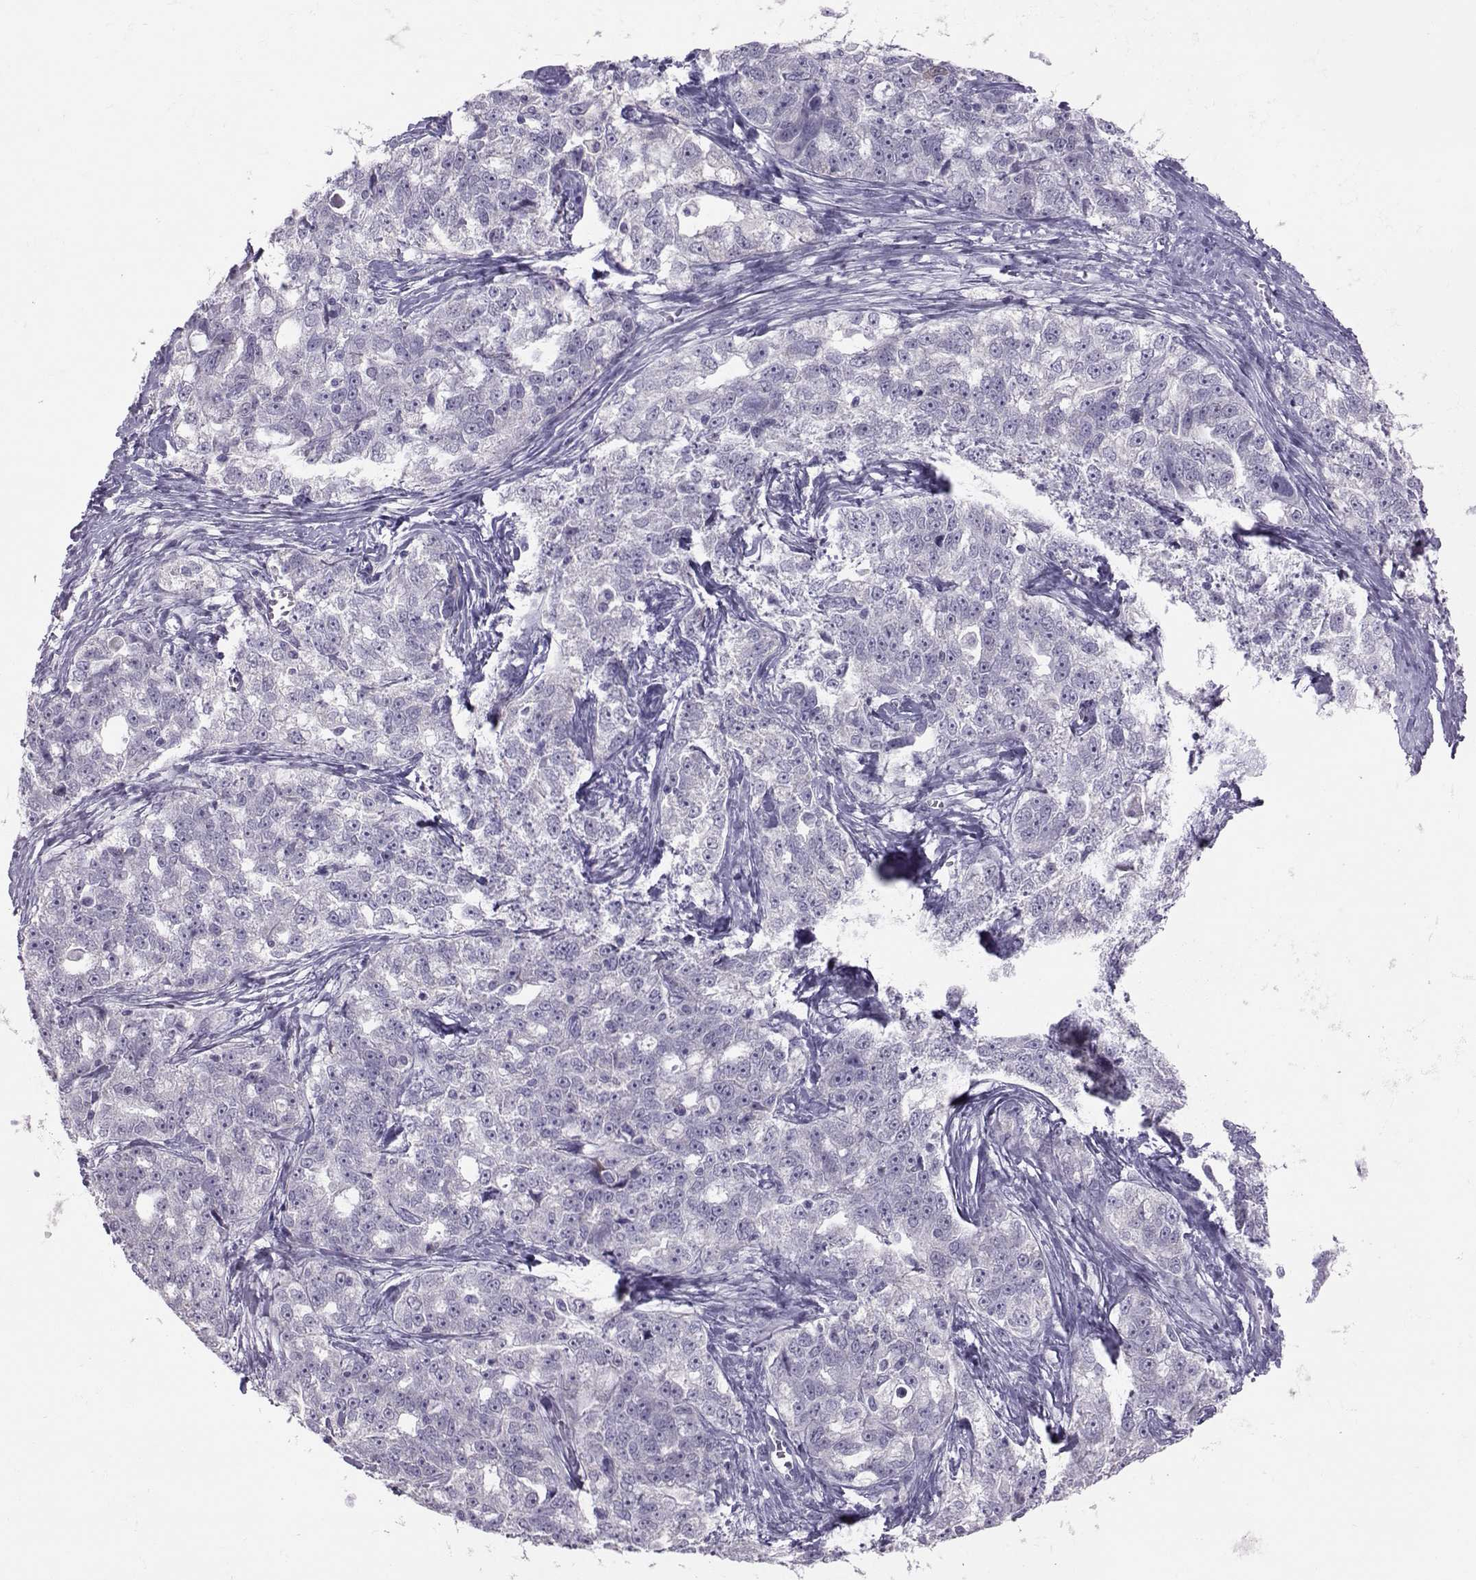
{"staining": {"intensity": "negative", "quantity": "none", "location": "none"}, "tissue": "ovarian cancer", "cell_type": "Tumor cells", "image_type": "cancer", "snomed": [{"axis": "morphology", "description": "Cystadenocarcinoma, serous, NOS"}, {"axis": "topography", "description": "Ovary"}], "caption": "There is no significant positivity in tumor cells of ovarian cancer.", "gene": "DNAAF1", "patient": {"sex": "female", "age": 51}}